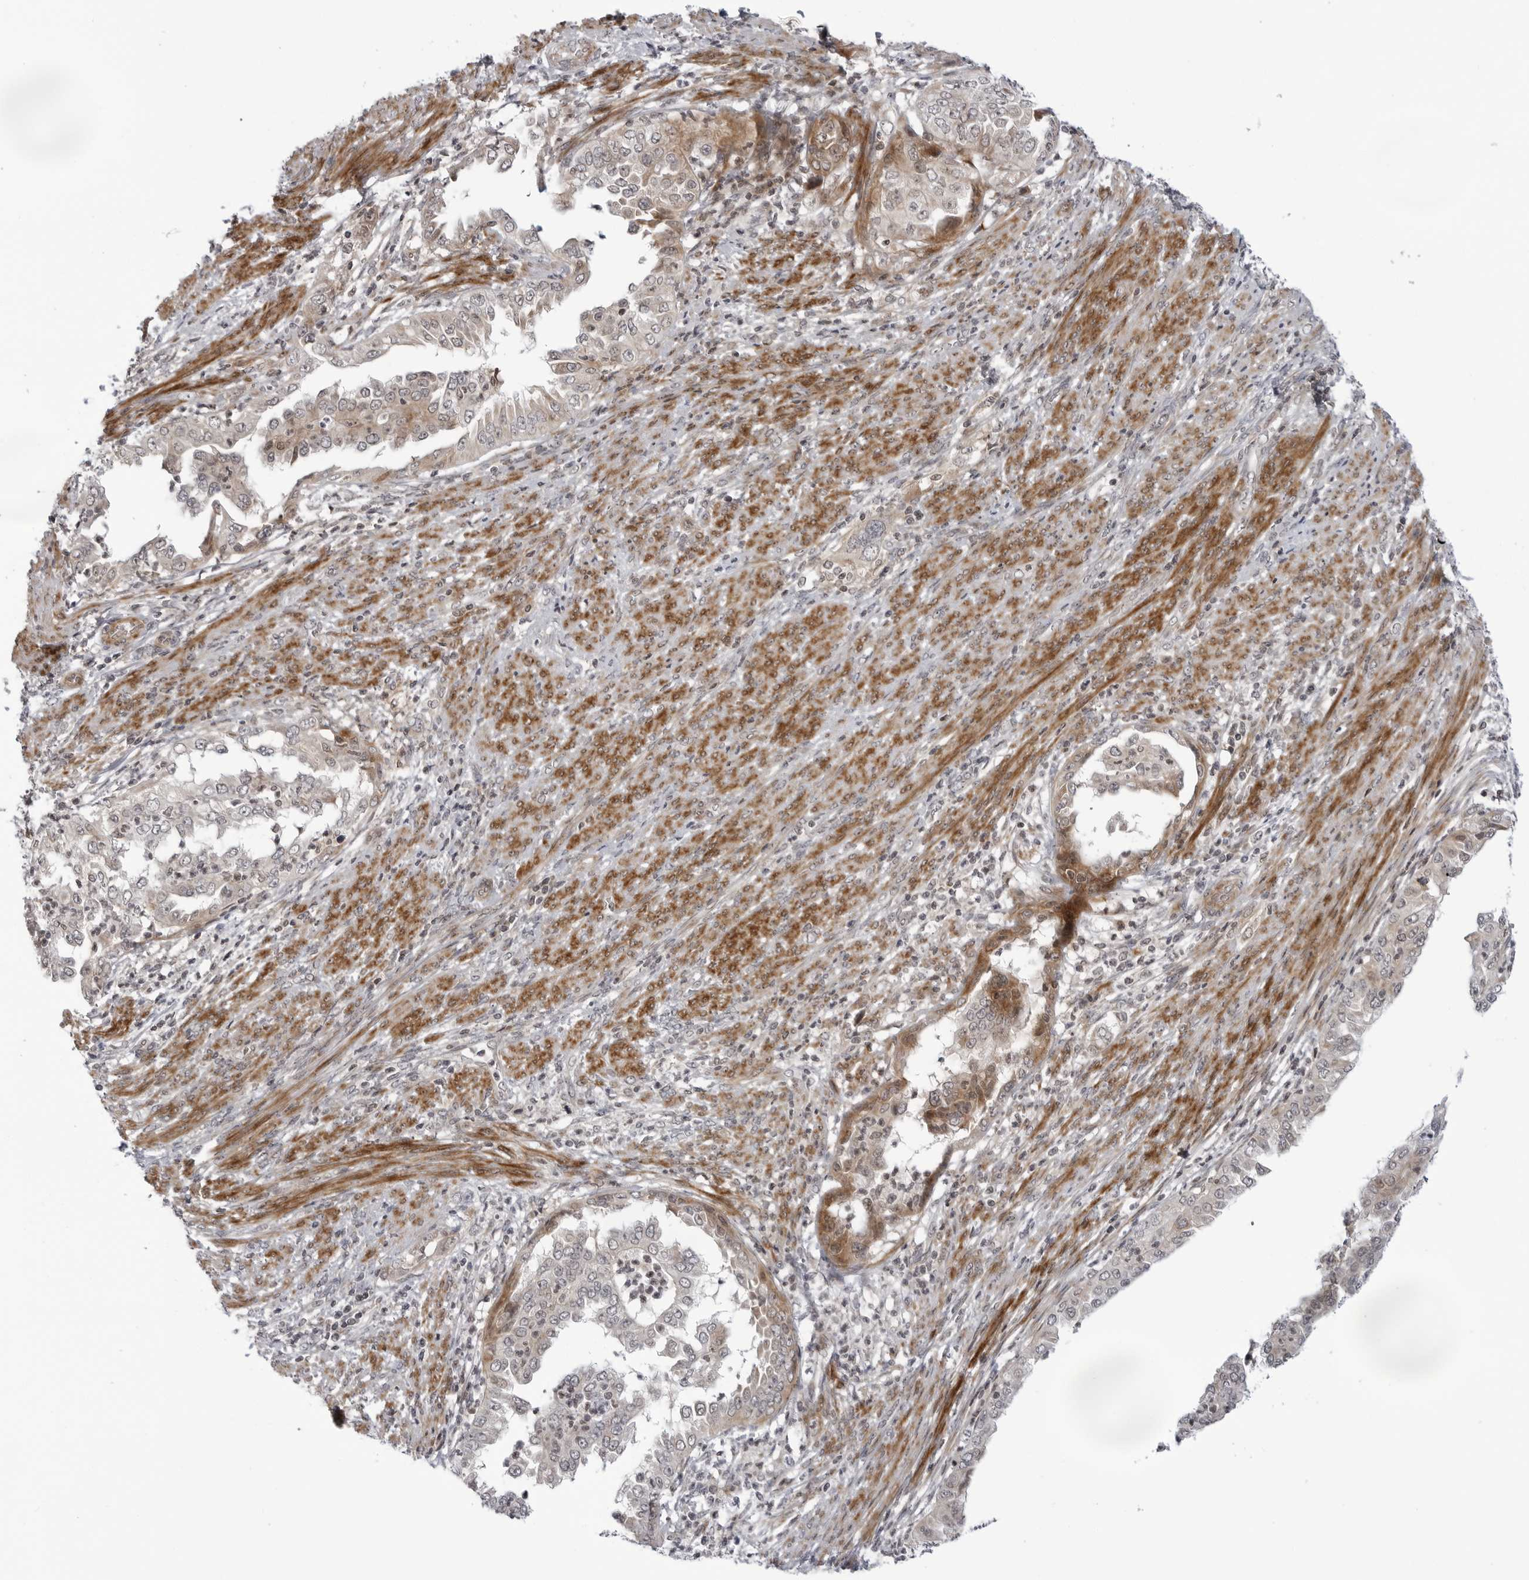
{"staining": {"intensity": "weak", "quantity": "<25%", "location": "cytoplasmic/membranous"}, "tissue": "endometrial cancer", "cell_type": "Tumor cells", "image_type": "cancer", "snomed": [{"axis": "morphology", "description": "Adenocarcinoma, NOS"}, {"axis": "topography", "description": "Endometrium"}], "caption": "A high-resolution image shows immunohistochemistry (IHC) staining of endometrial adenocarcinoma, which displays no significant expression in tumor cells.", "gene": "ADAMTS5", "patient": {"sex": "female", "age": 85}}